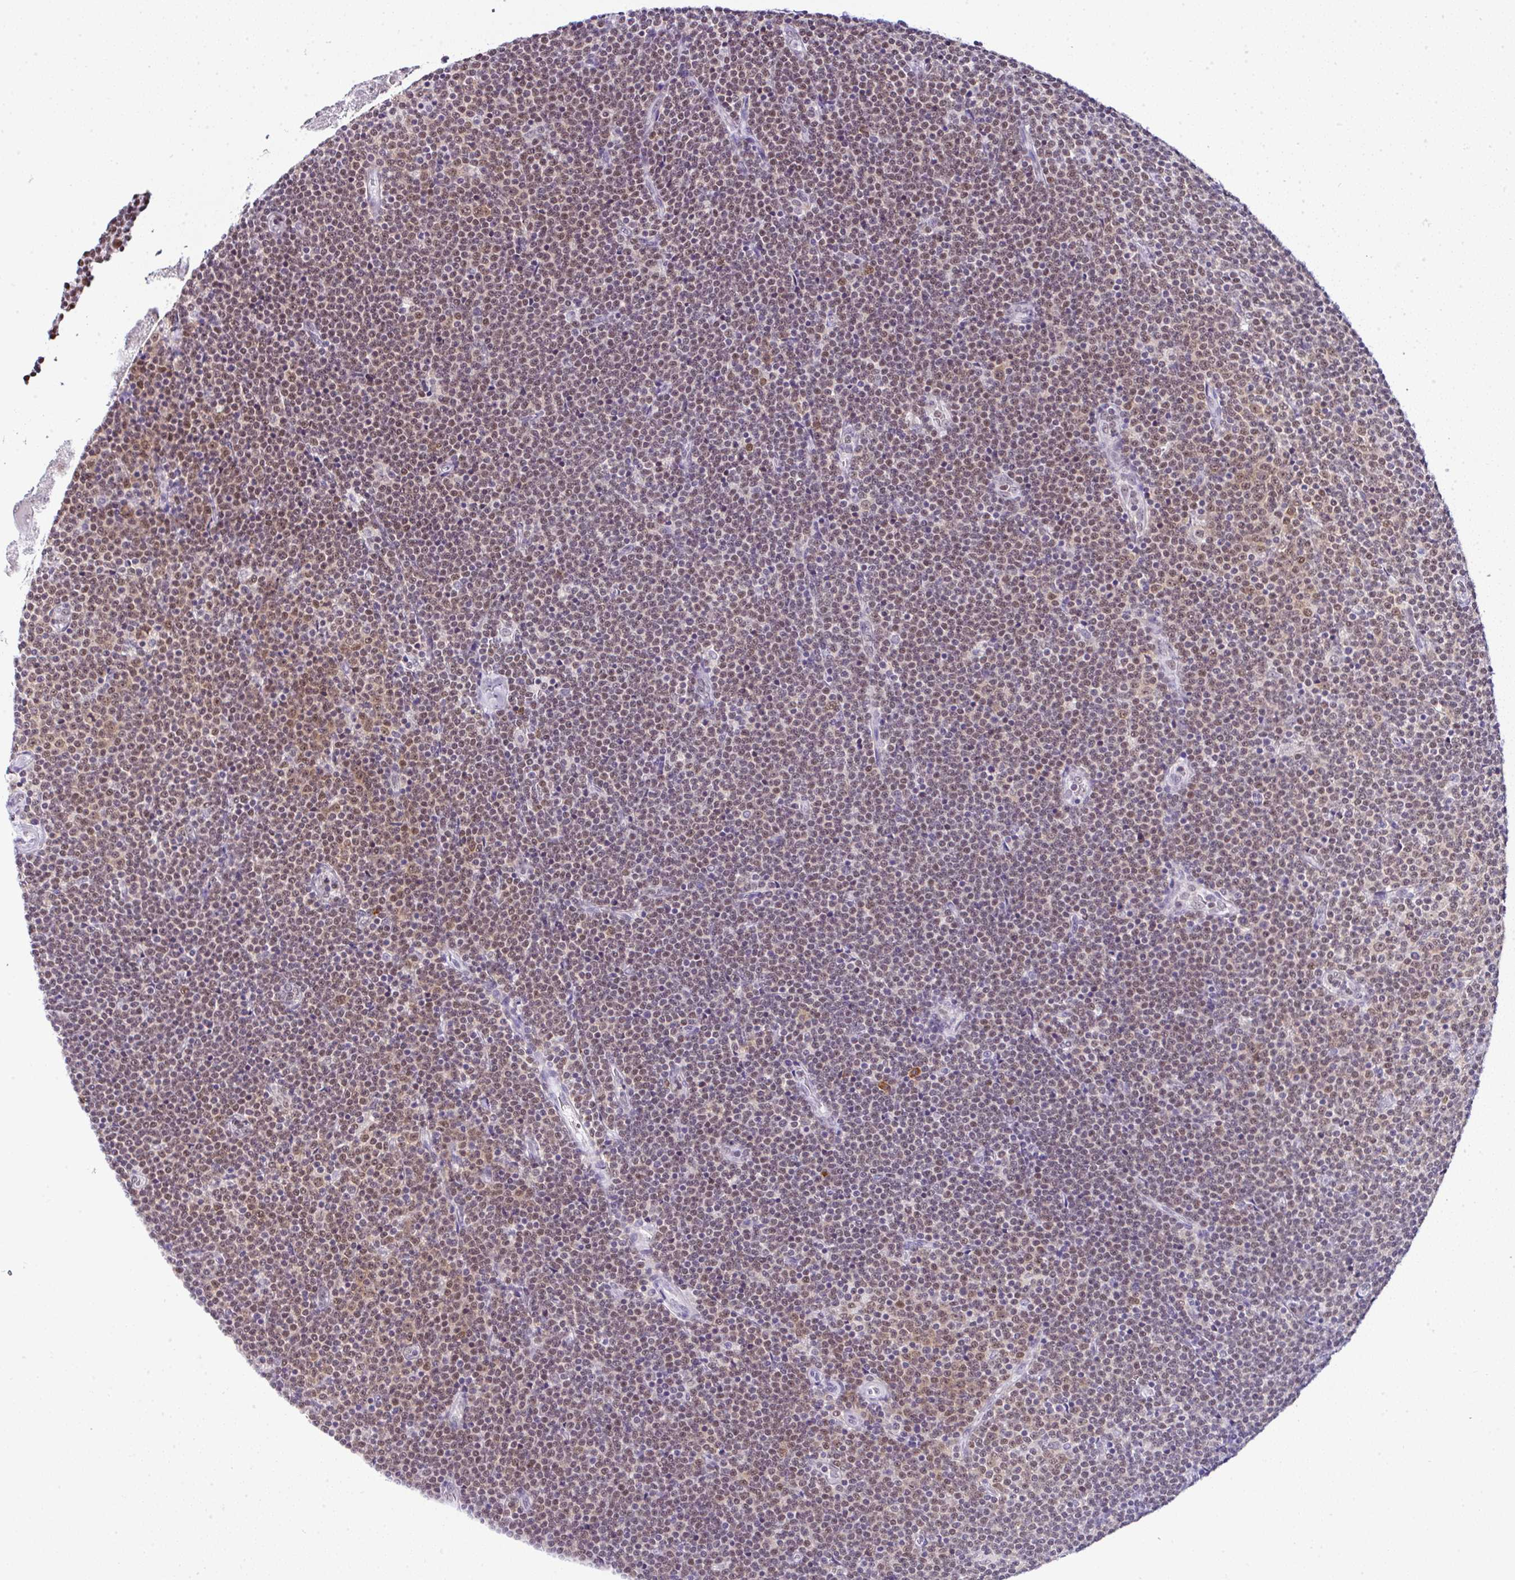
{"staining": {"intensity": "moderate", "quantity": ">75%", "location": "nuclear"}, "tissue": "lymphoma", "cell_type": "Tumor cells", "image_type": "cancer", "snomed": [{"axis": "morphology", "description": "Malignant lymphoma, non-Hodgkin's type, Low grade"}, {"axis": "topography", "description": "Lymph node"}], "caption": "This histopathology image reveals immunohistochemistry (IHC) staining of human lymphoma, with medium moderate nuclear staining in about >75% of tumor cells.", "gene": "PTPN2", "patient": {"sex": "male", "age": 48}}